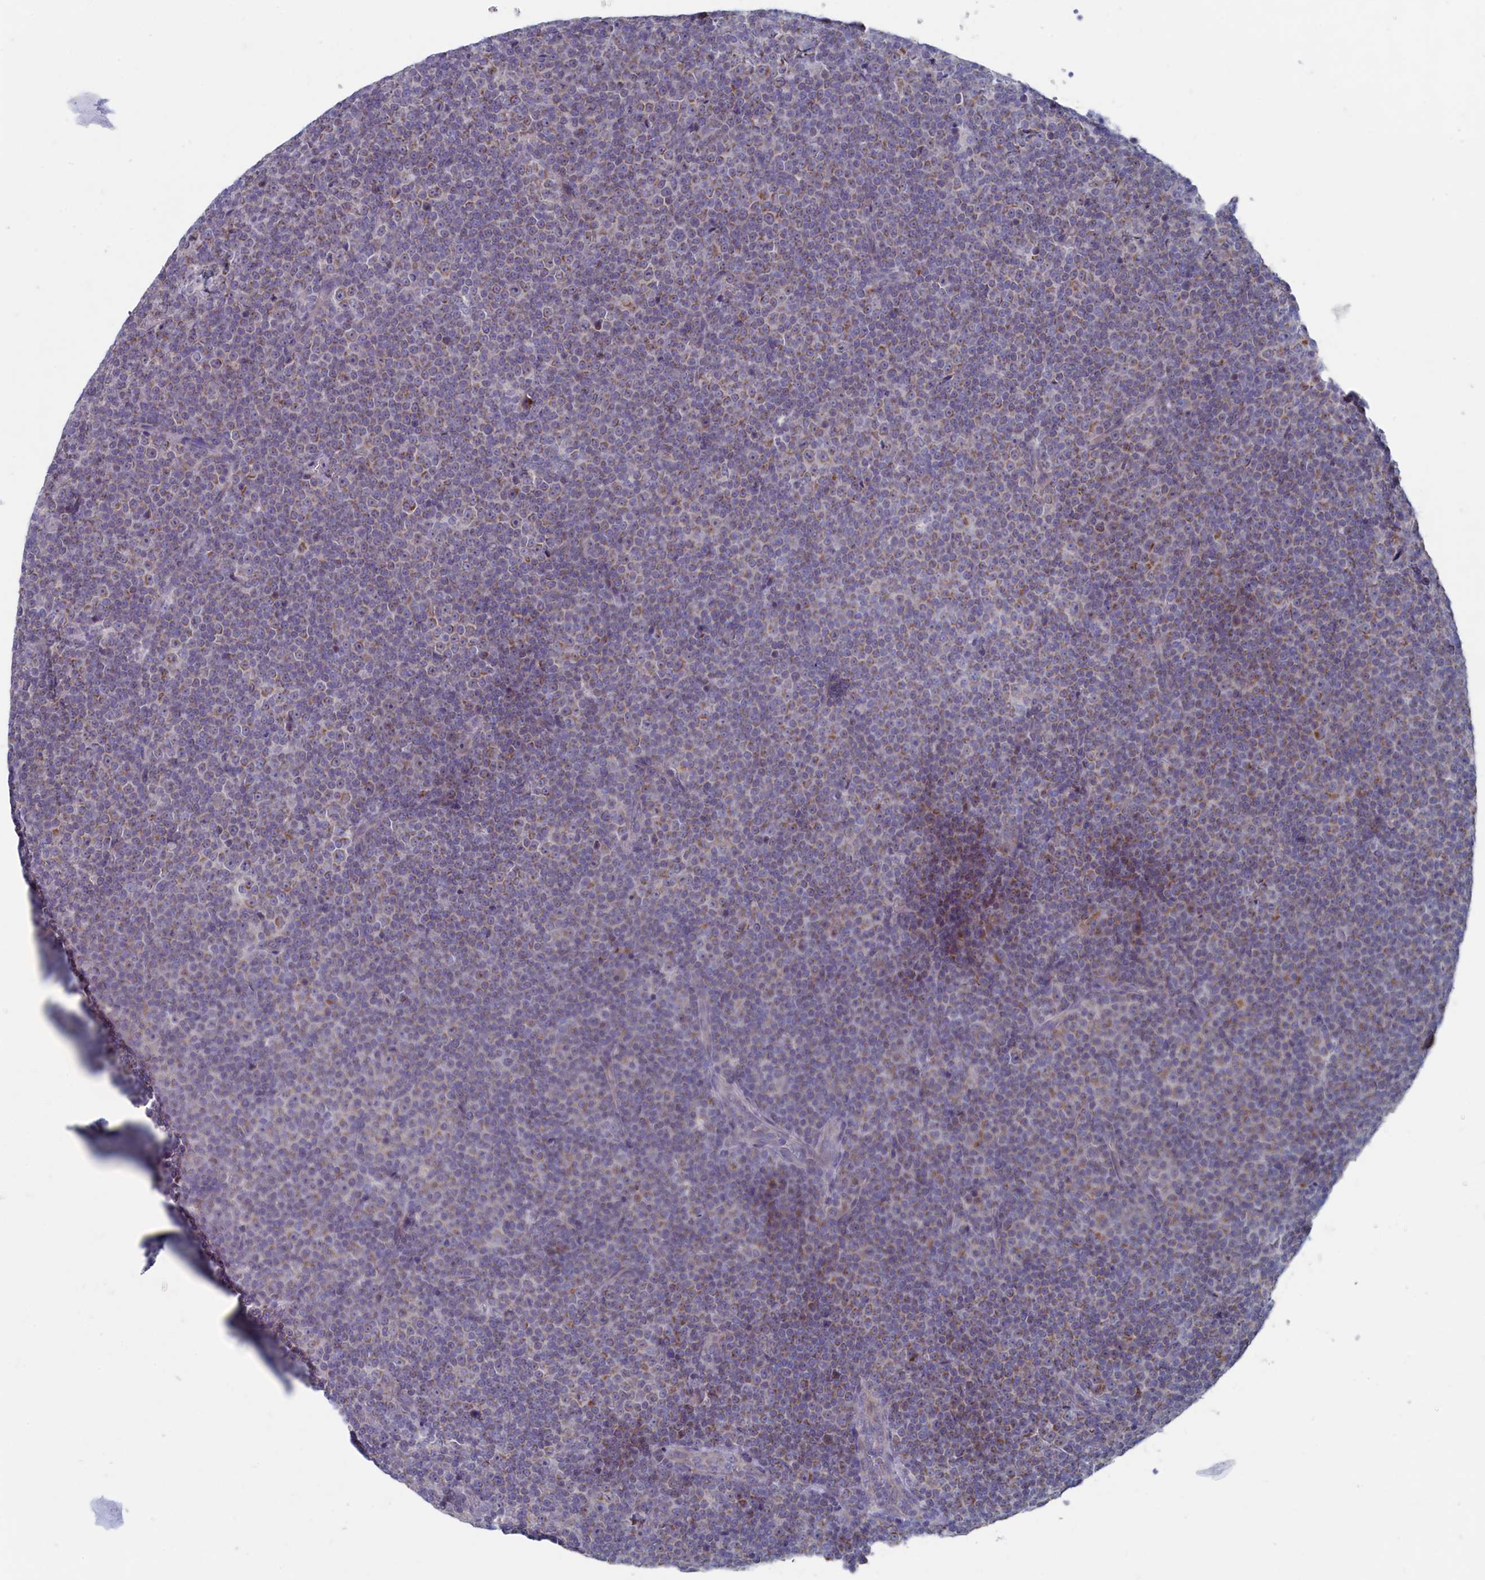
{"staining": {"intensity": "weak", "quantity": "25%-75%", "location": "cytoplasmic/membranous"}, "tissue": "lymphoma", "cell_type": "Tumor cells", "image_type": "cancer", "snomed": [{"axis": "morphology", "description": "Malignant lymphoma, non-Hodgkin's type, Low grade"}, {"axis": "topography", "description": "Lymph node"}], "caption": "Lymphoma stained for a protein reveals weak cytoplasmic/membranous positivity in tumor cells. (Stains: DAB (3,3'-diaminobenzidine) in brown, nuclei in blue, Microscopy: brightfield microscopy at high magnification).", "gene": "WDR76", "patient": {"sex": "female", "age": 67}}